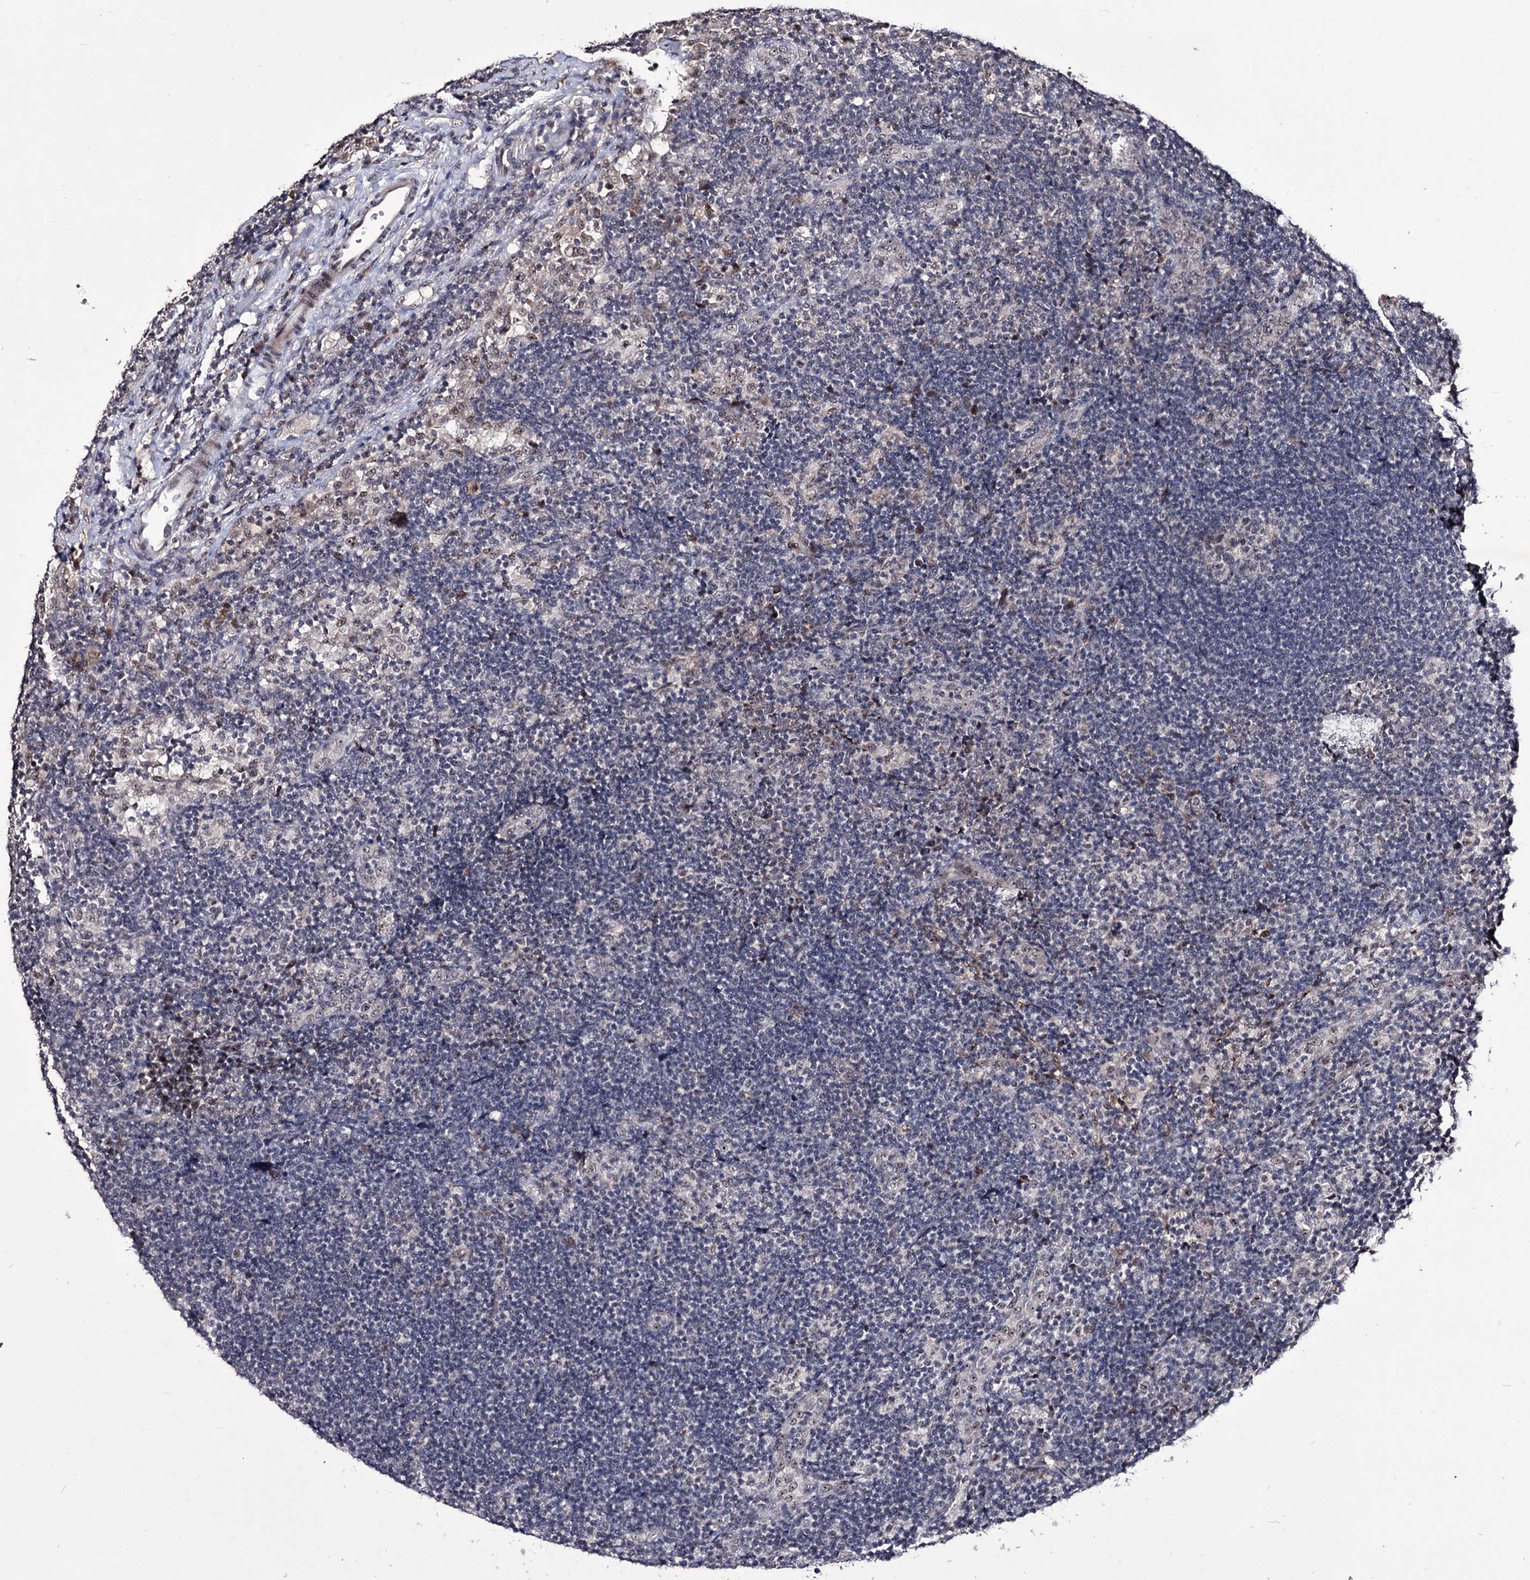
{"staining": {"intensity": "weak", "quantity": "<25%", "location": "cytoplasmic/membranous"}, "tissue": "lymph node", "cell_type": "Germinal center cells", "image_type": "normal", "snomed": [{"axis": "morphology", "description": "Normal tissue, NOS"}, {"axis": "topography", "description": "Lymph node"}], "caption": "High magnification brightfield microscopy of benign lymph node stained with DAB (3,3'-diaminobenzidine) (brown) and counterstained with hematoxylin (blue): germinal center cells show no significant staining. The staining is performed using DAB brown chromogen with nuclei counter-stained in using hematoxylin.", "gene": "VGLL4", "patient": {"sex": "female", "age": 22}}